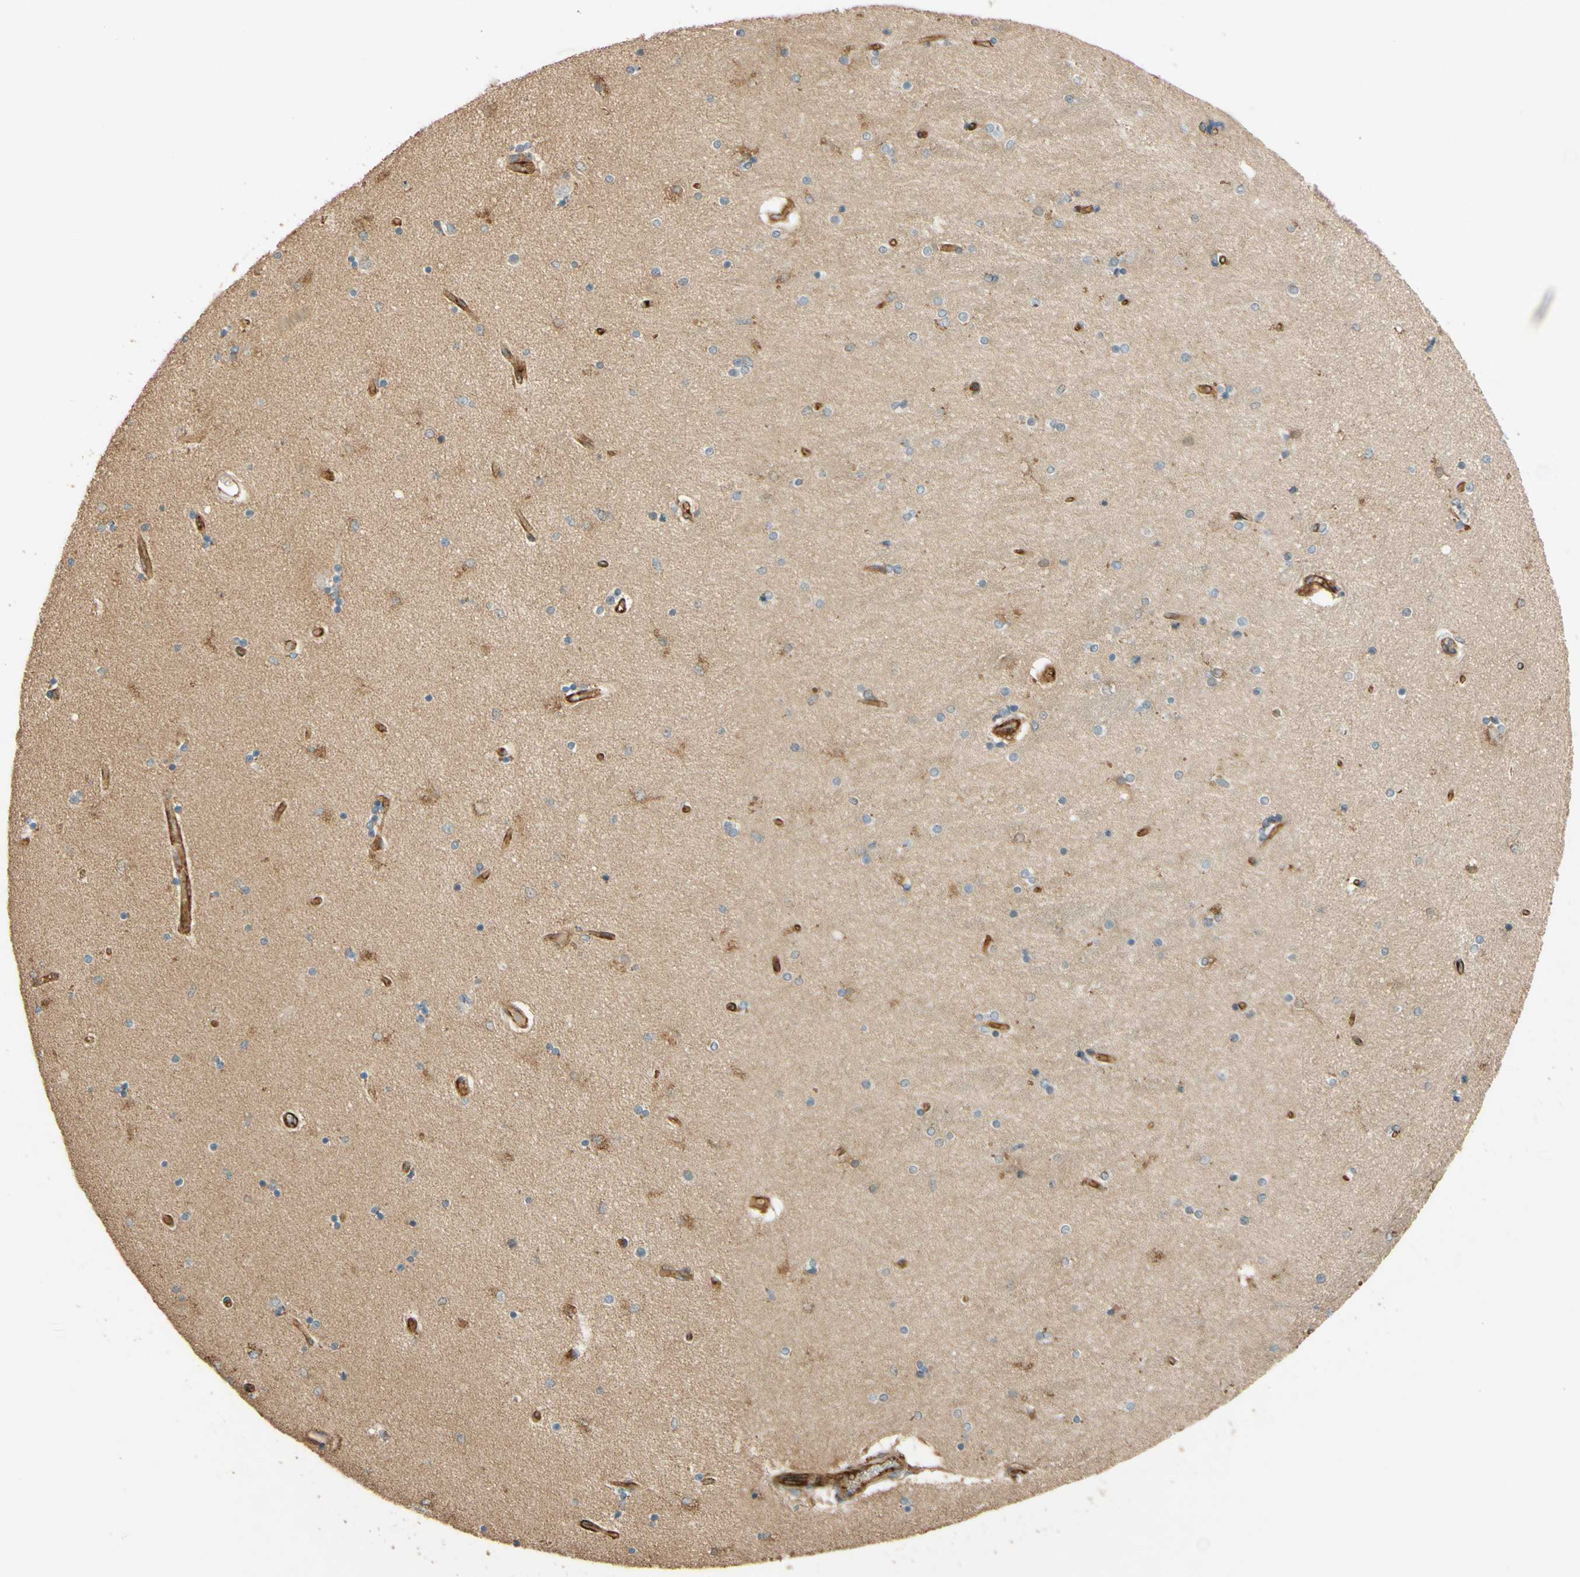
{"staining": {"intensity": "strong", "quantity": "<25%", "location": "cytoplasmic/membranous"}, "tissue": "hippocampus", "cell_type": "Glial cells", "image_type": "normal", "snomed": [{"axis": "morphology", "description": "Normal tissue, NOS"}, {"axis": "topography", "description": "Hippocampus"}], "caption": "IHC histopathology image of unremarkable hippocampus: human hippocampus stained using IHC exhibits medium levels of strong protein expression localized specifically in the cytoplasmic/membranous of glial cells, appearing as a cytoplasmic/membranous brown color.", "gene": "ADAM17", "patient": {"sex": "female", "age": 54}}